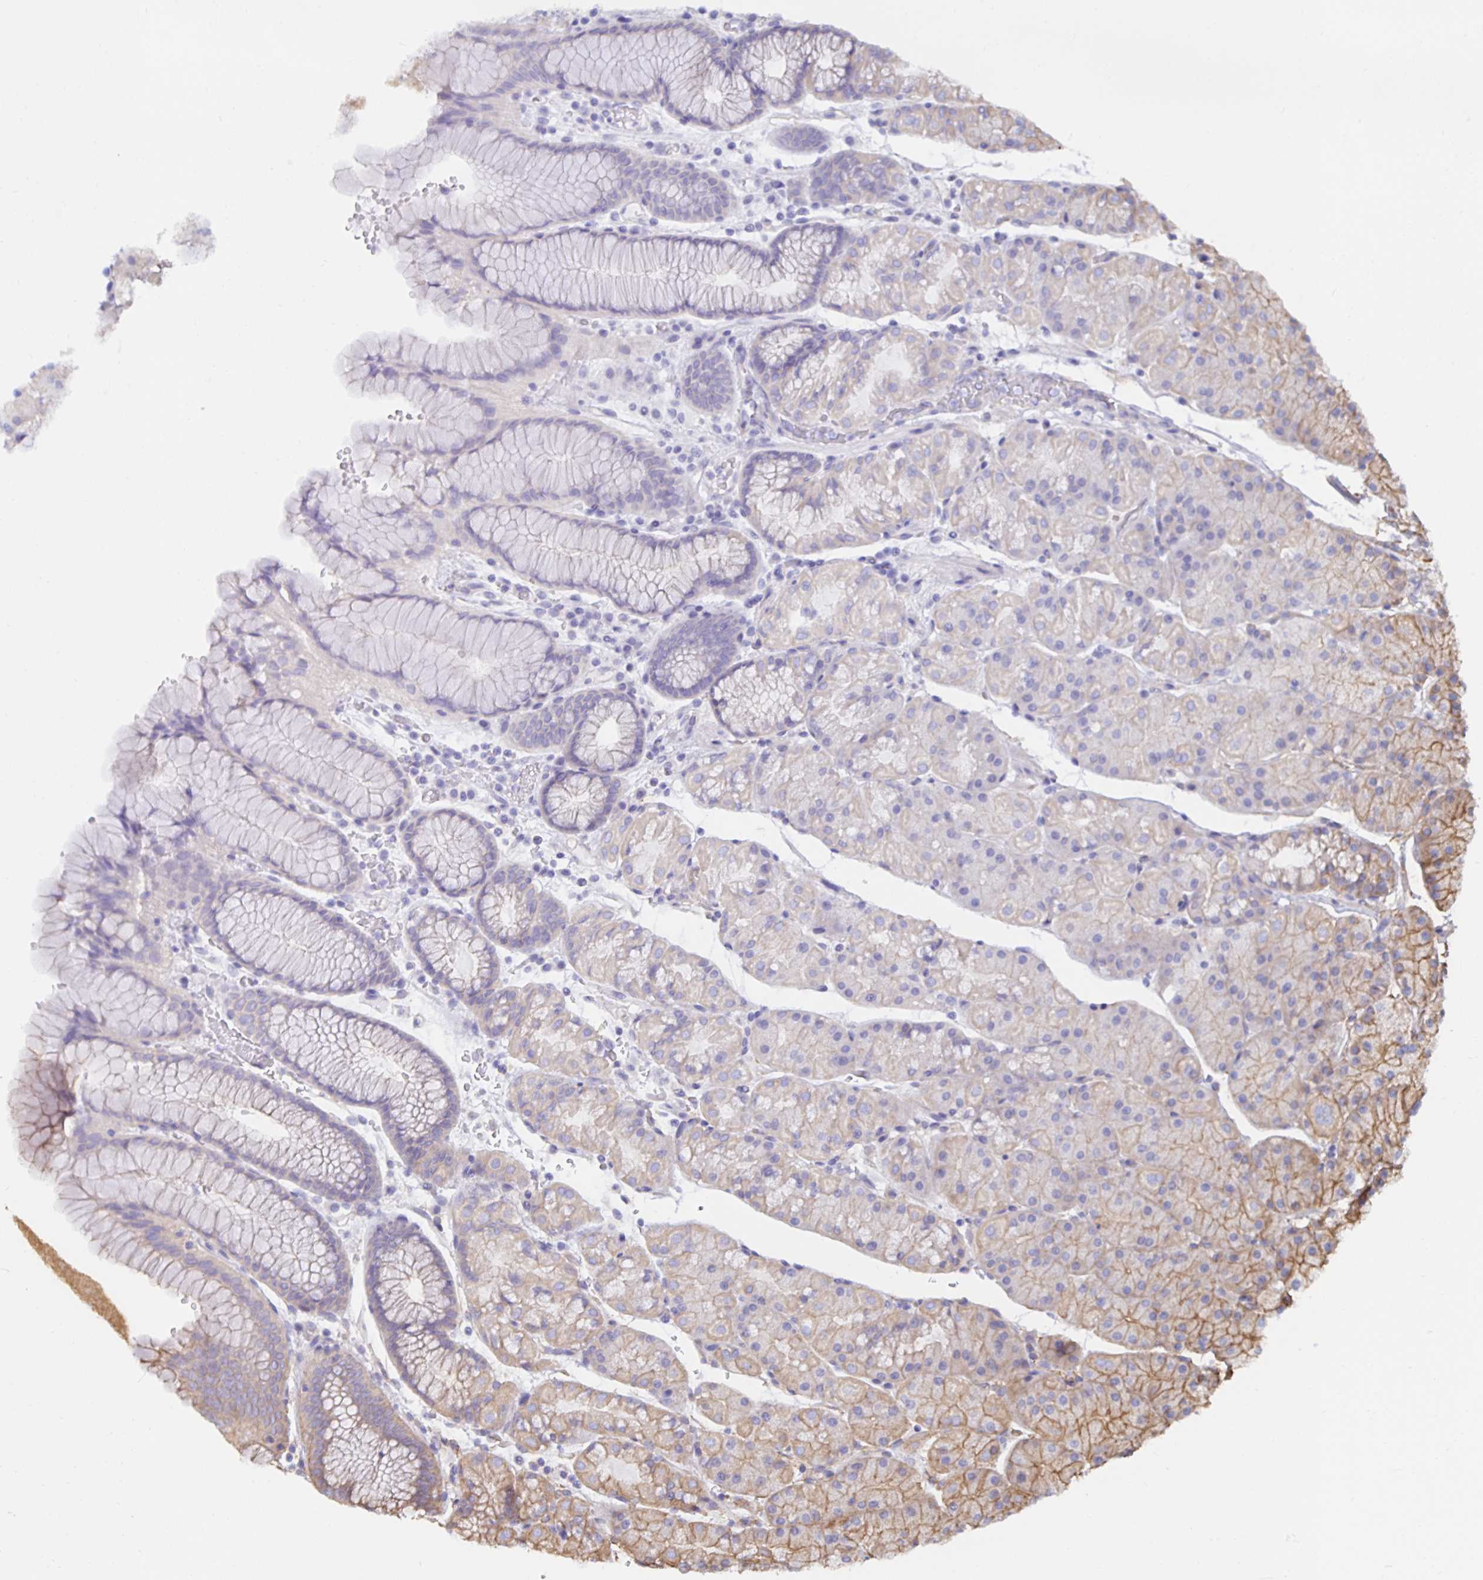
{"staining": {"intensity": "moderate", "quantity": "<25%", "location": "cytoplasmic/membranous"}, "tissue": "stomach", "cell_type": "Glandular cells", "image_type": "normal", "snomed": [{"axis": "morphology", "description": "Normal tissue, NOS"}, {"axis": "topography", "description": "Stomach, upper"}, {"axis": "topography", "description": "Stomach"}], "caption": "Immunohistochemical staining of unremarkable human stomach displays <25% levels of moderate cytoplasmic/membranous protein staining in about <25% of glandular cells. The protein is stained brown, and the nuclei are stained in blue (DAB IHC with brightfield microscopy, high magnification).", "gene": "ARHGEF39", "patient": {"sex": "male", "age": 76}}